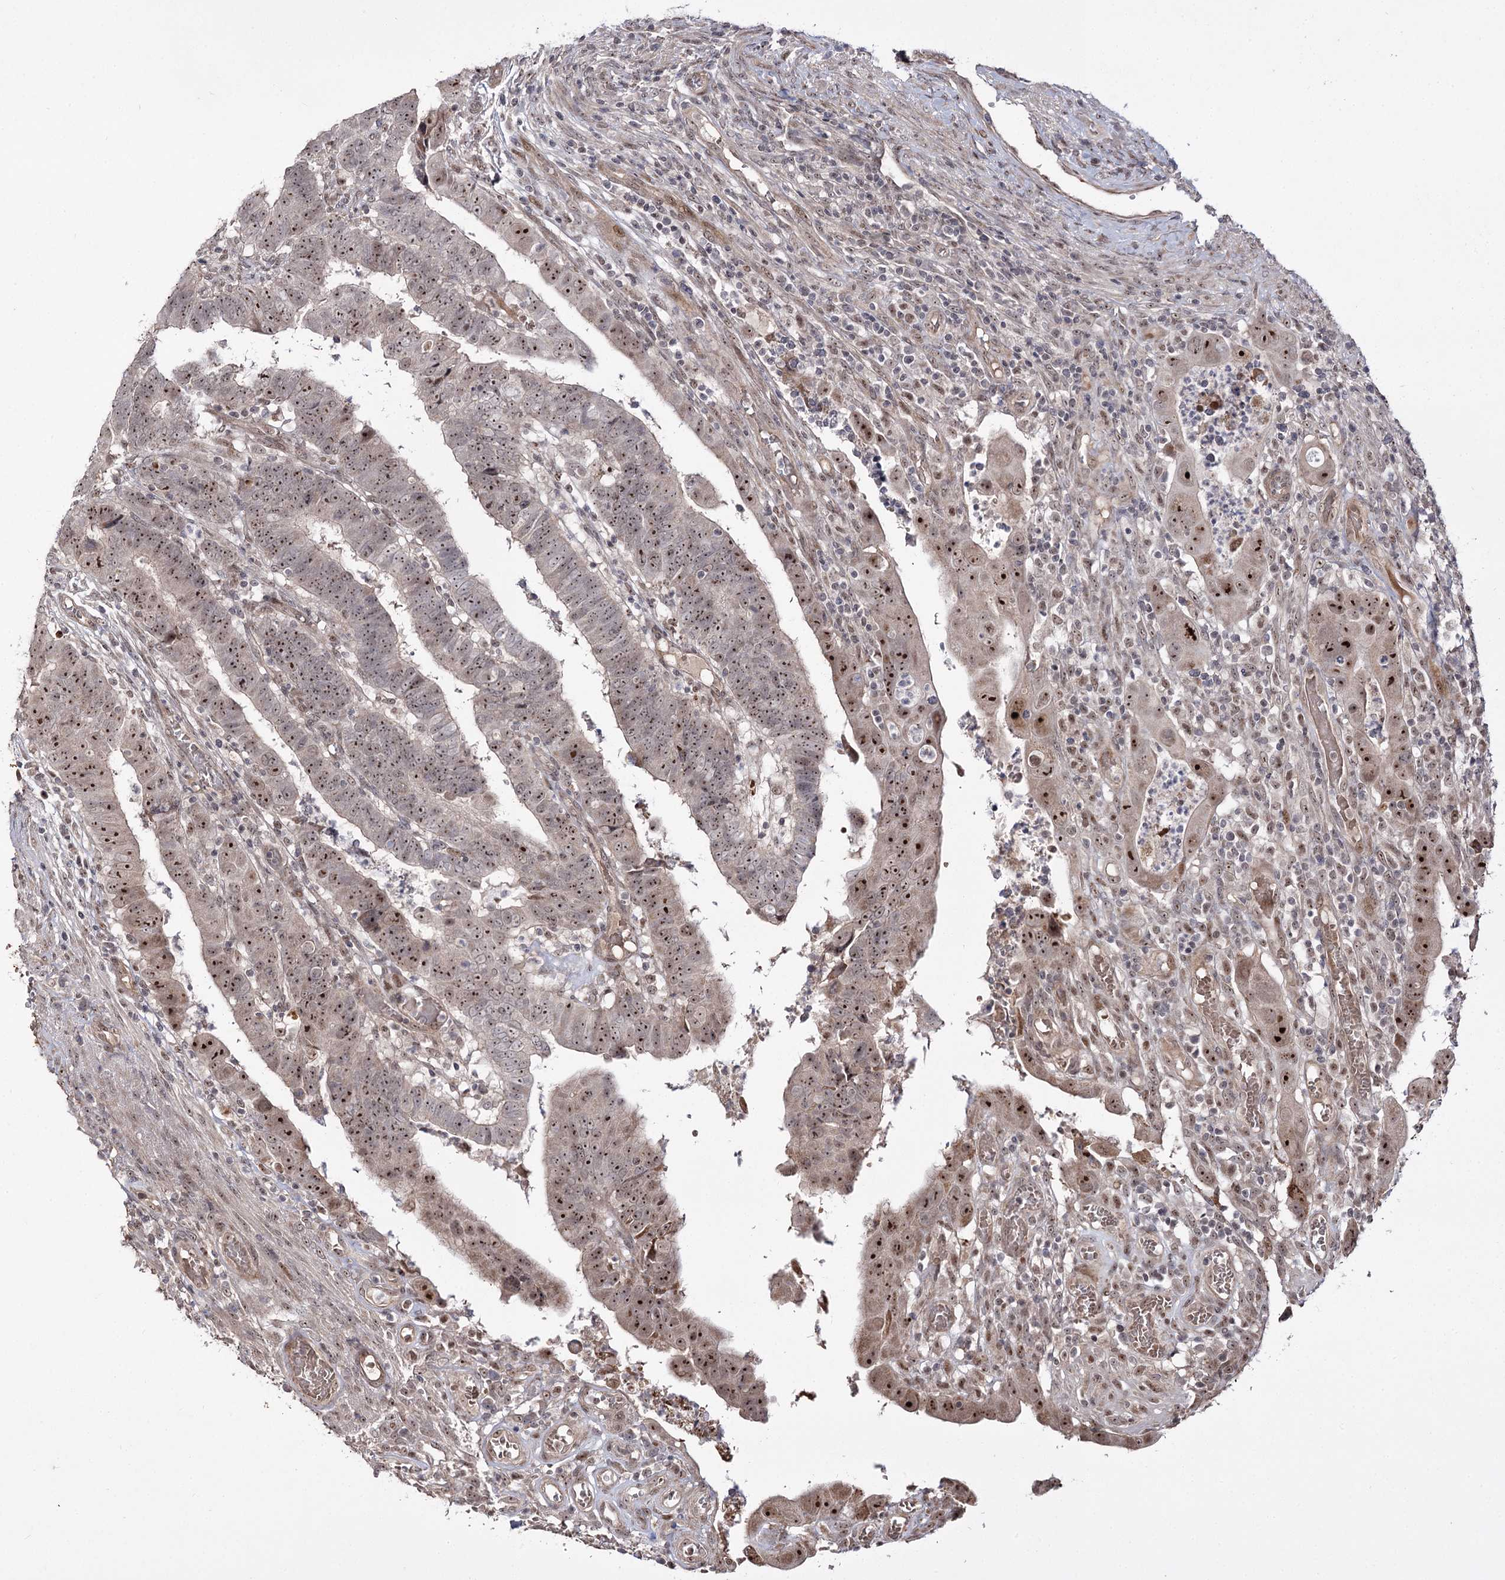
{"staining": {"intensity": "strong", "quantity": ">75%", "location": "nuclear"}, "tissue": "colorectal cancer", "cell_type": "Tumor cells", "image_type": "cancer", "snomed": [{"axis": "morphology", "description": "Normal tissue, NOS"}, {"axis": "morphology", "description": "Adenocarcinoma, NOS"}, {"axis": "topography", "description": "Rectum"}], "caption": "Colorectal adenocarcinoma was stained to show a protein in brown. There is high levels of strong nuclear expression in about >75% of tumor cells. (Stains: DAB (3,3'-diaminobenzidine) in brown, nuclei in blue, Microscopy: brightfield microscopy at high magnification).", "gene": "RRP9", "patient": {"sex": "female", "age": 65}}